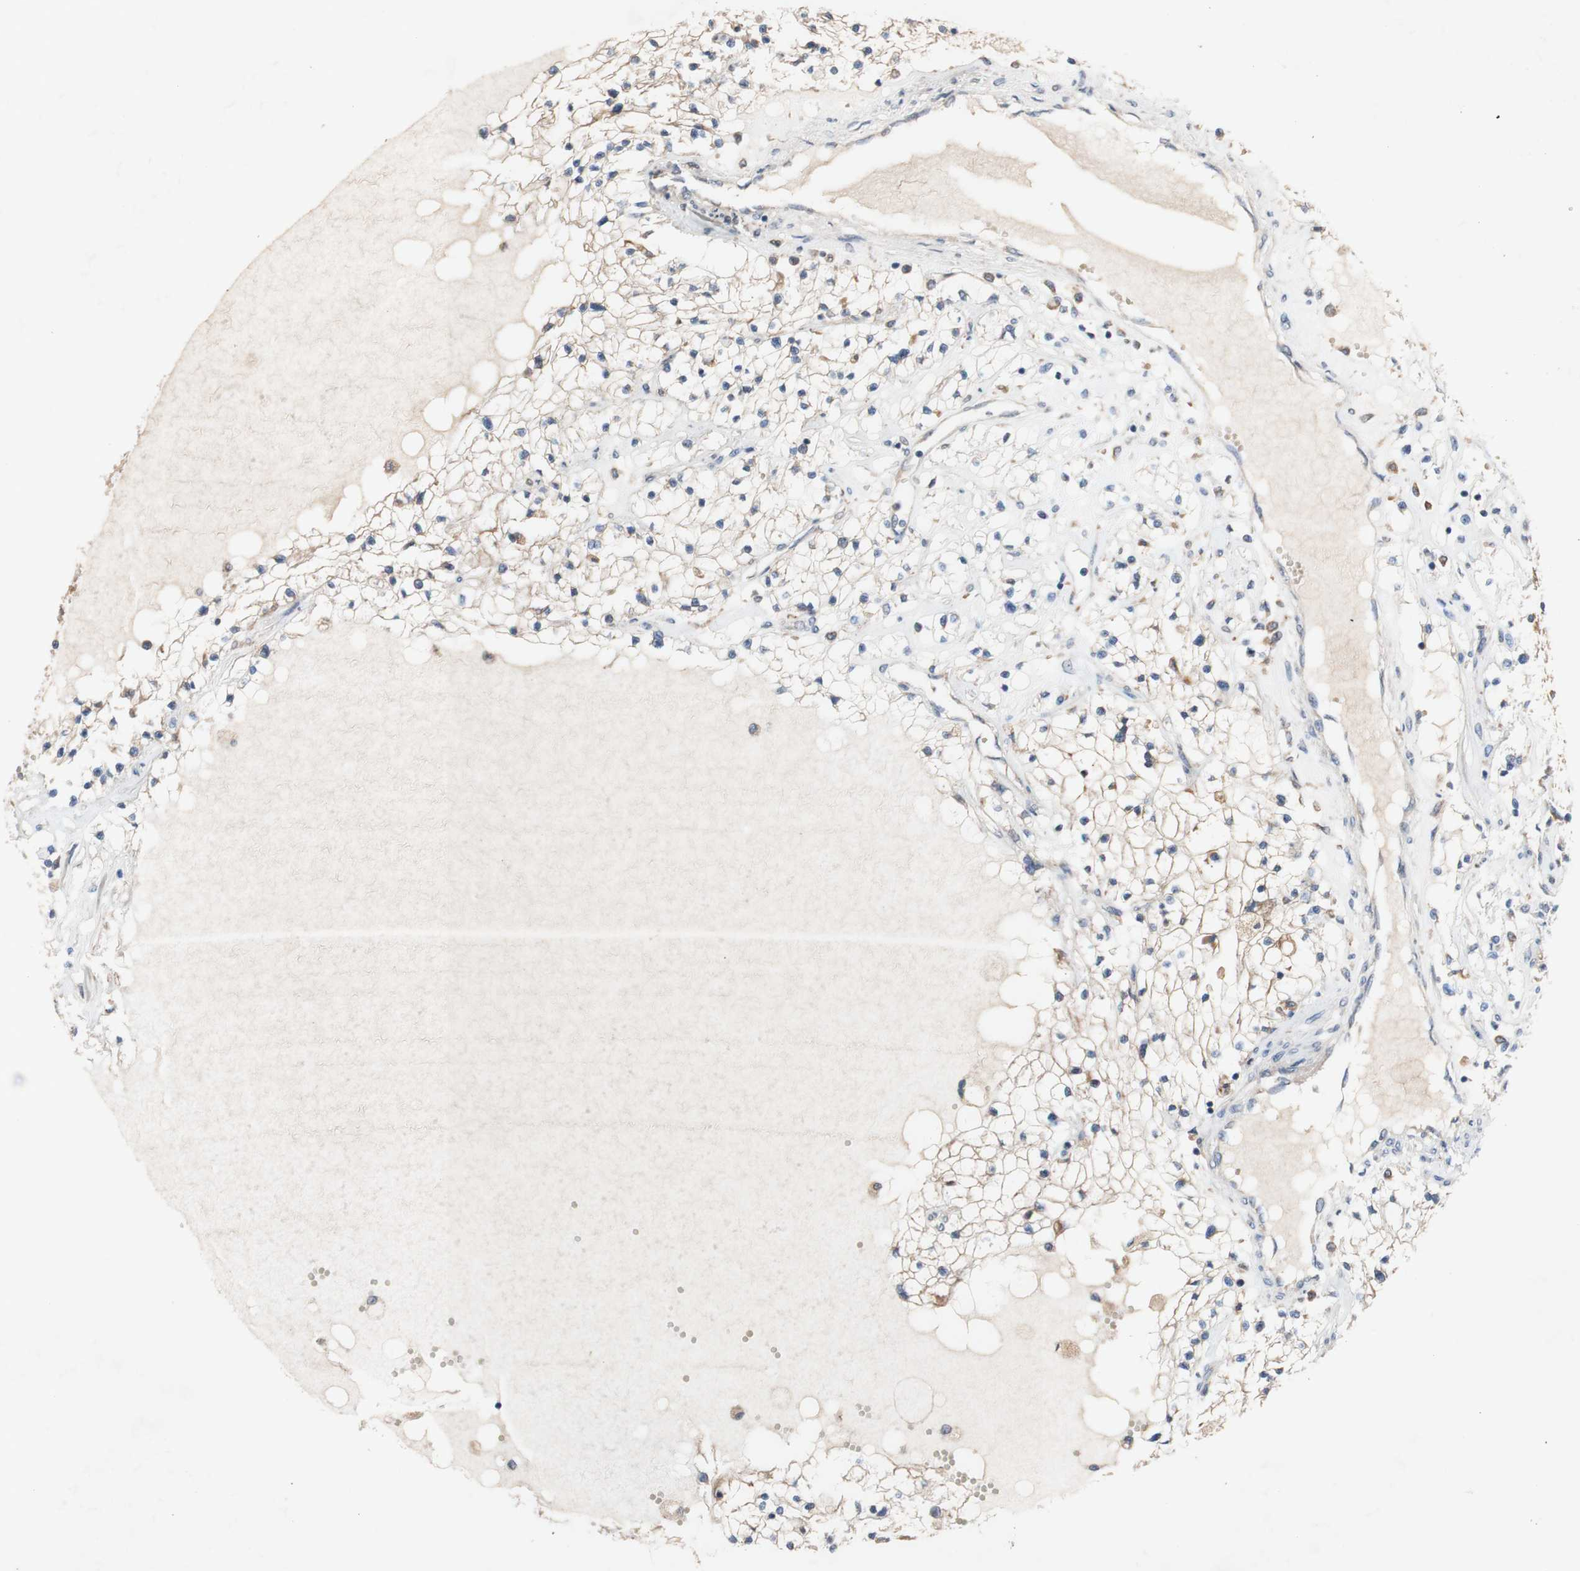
{"staining": {"intensity": "weak", "quantity": ">75%", "location": "cytoplasmic/membranous"}, "tissue": "renal cancer", "cell_type": "Tumor cells", "image_type": "cancer", "snomed": [{"axis": "morphology", "description": "Adenocarcinoma, NOS"}, {"axis": "topography", "description": "Kidney"}], "caption": "An immunohistochemistry (IHC) image of tumor tissue is shown. Protein staining in brown highlights weak cytoplasmic/membranous positivity in renal cancer within tumor cells.", "gene": "PDGFB", "patient": {"sex": "male", "age": 68}}